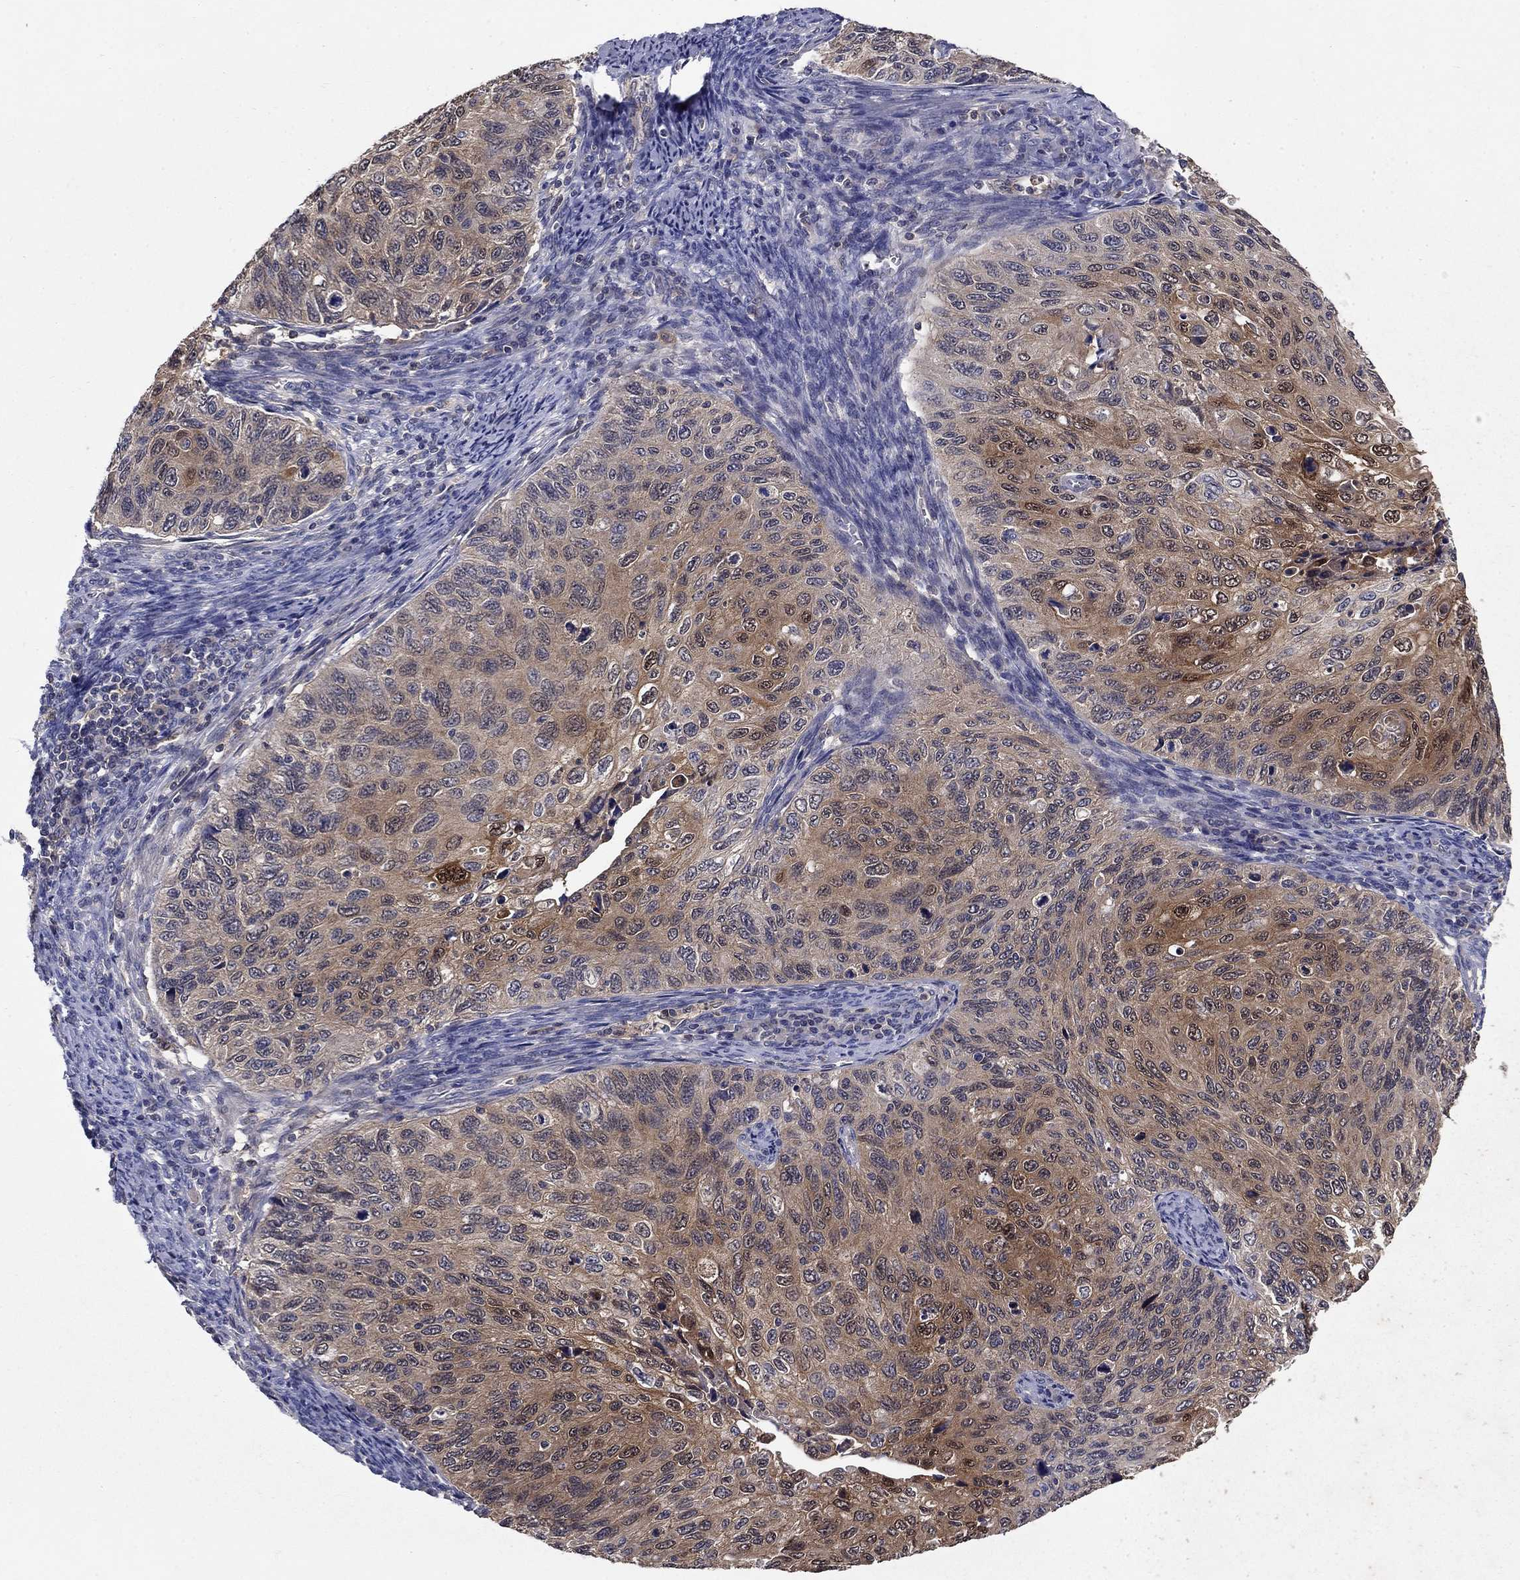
{"staining": {"intensity": "moderate", "quantity": ">75%", "location": "cytoplasmic/membranous"}, "tissue": "cervical cancer", "cell_type": "Tumor cells", "image_type": "cancer", "snomed": [{"axis": "morphology", "description": "Squamous cell carcinoma, NOS"}, {"axis": "topography", "description": "Cervix"}], "caption": "Protein analysis of cervical squamous cell carcinoma tissue reveals moderate cytoplasmic/membranous positivity in about >75% of tumor cells. Immunohistochemistry (ihc) stains the protein of interest in brown and the nuclei are stained blue.", "gene": "GLTP", "patient": {"sex": "female", "age": 70}}